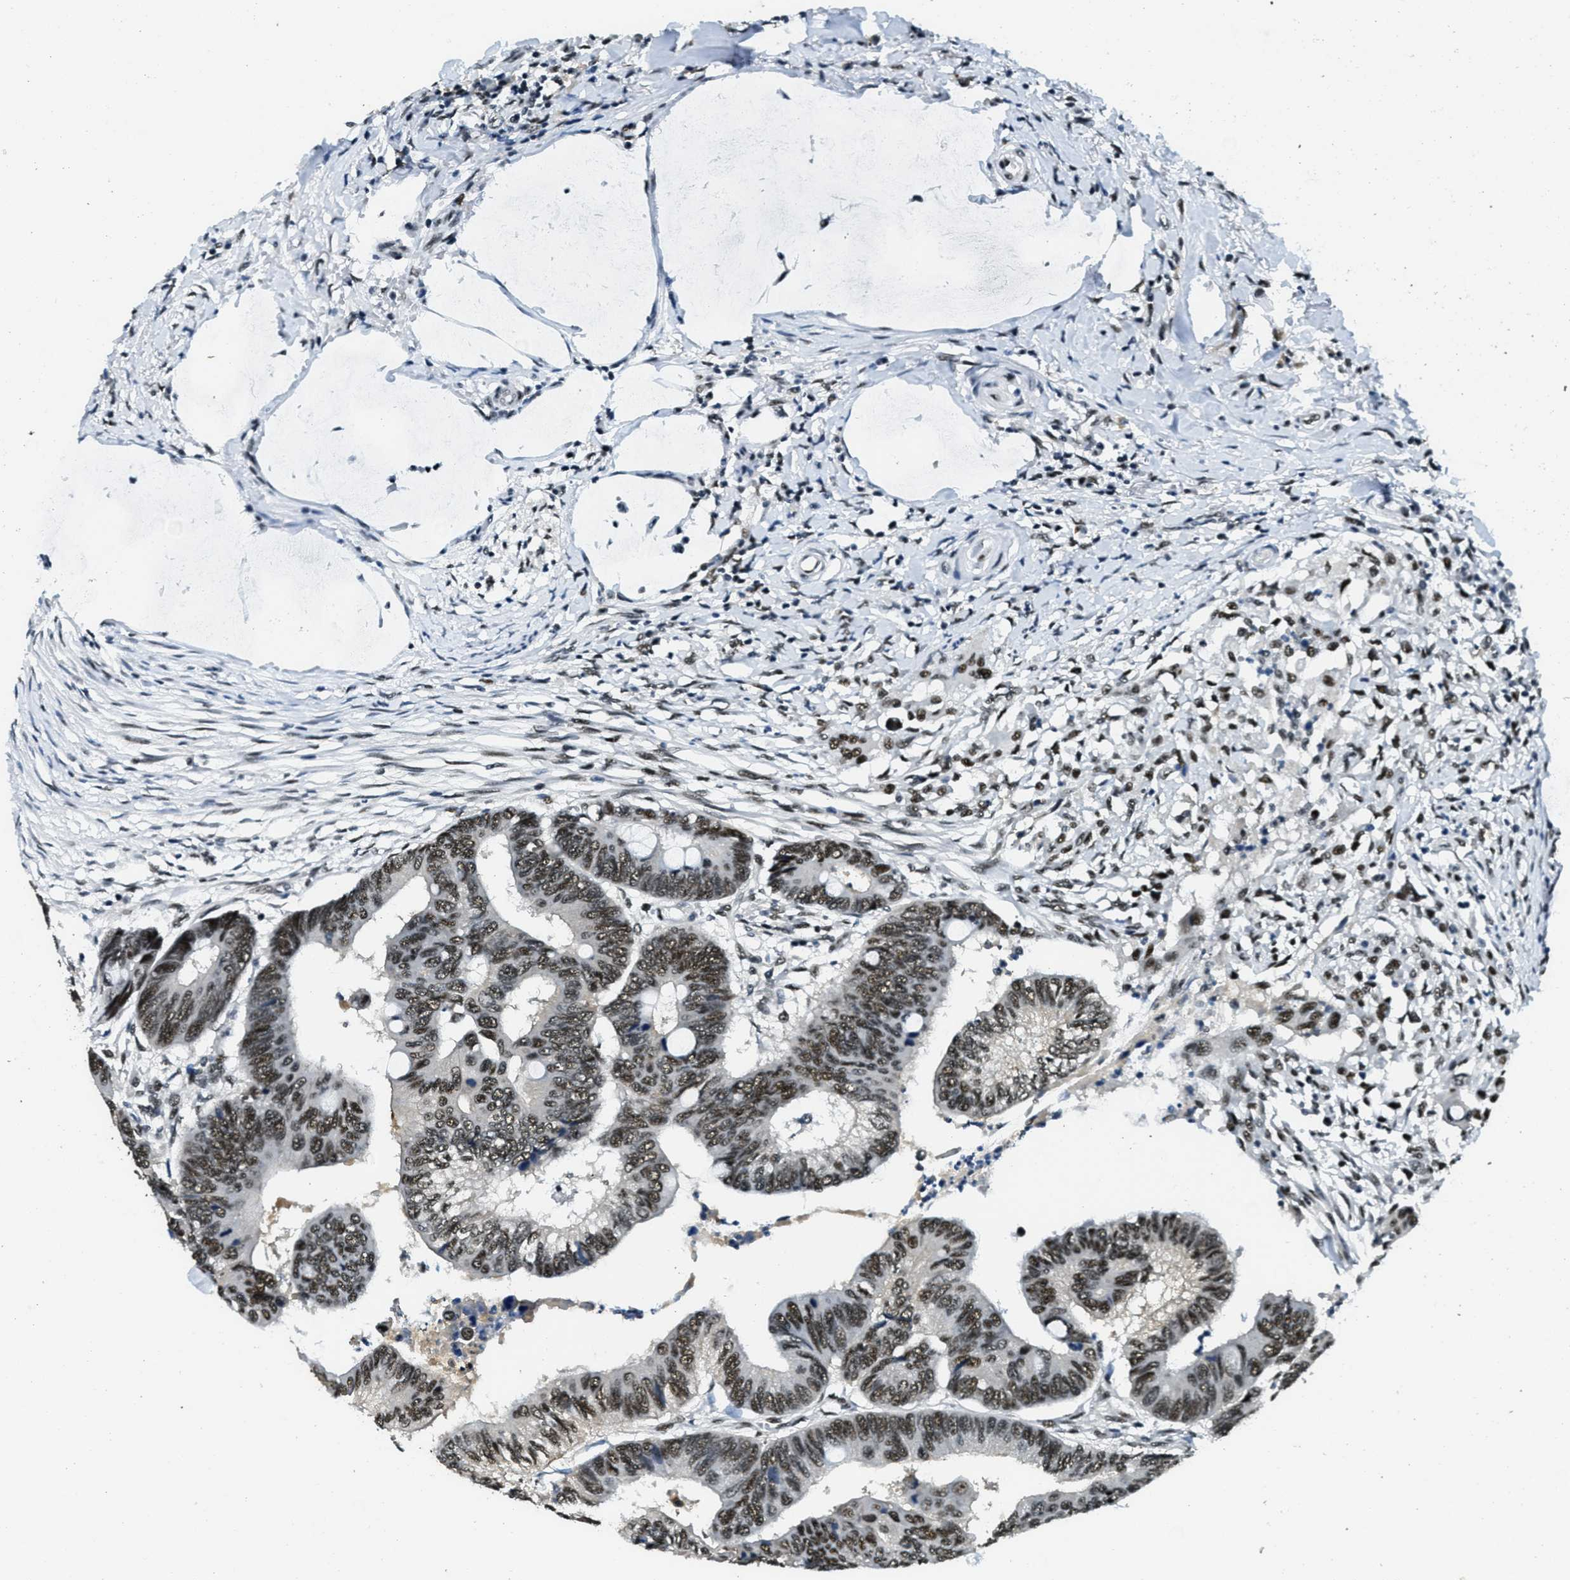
{"staining": {"intensity": "moderate", "quantity": ">75%", "location": "nuclear"}, "tissue": "colorectal cancer", "cell_type": "Tumor cells", "image_type": "cancer", "snomed": [{"axis": "morphology", "description": "Normal tissue, NOS"}, {"axis": "morphology", "description": "Adenocarcinoma, NOS"}, {"axis": "topography", "description": "Rectum"}, {"axis": "topography", "description": "Peripheral nerve tissue"}], "caption": "Human colorectal cancer (adenocarcinoma) stained with a protein marker reveals moderate staining in tumor cells.", "gene": "SSB", "patient": {"sex": "male", "age": 92}}